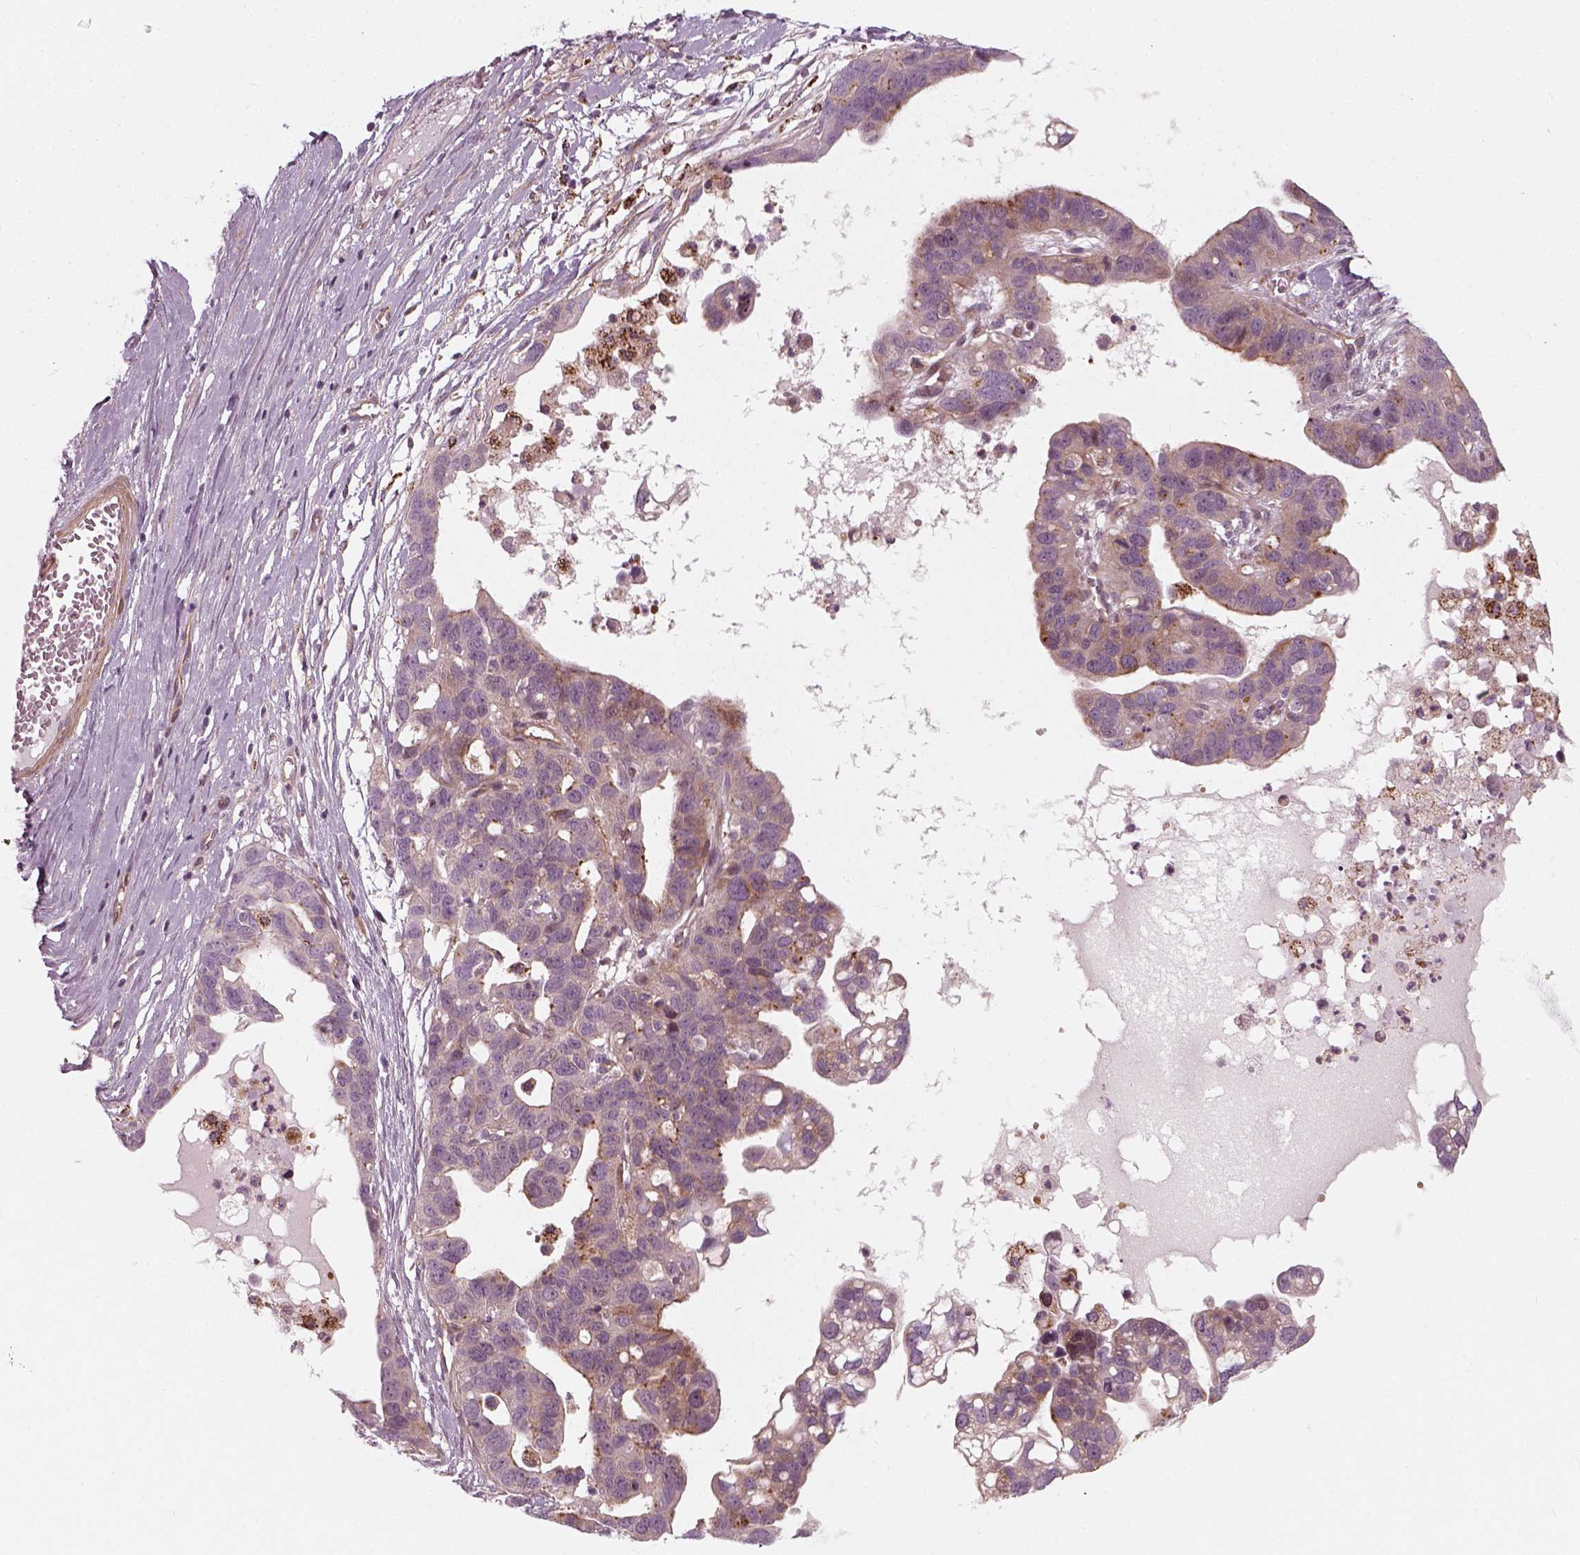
{"staining": {"intensity": "moderate", "quantity": "<25%", "location": "cytoplasmic/membranous"}, "tissue": "ovarian cancer", "cell_type": "Tumor cells", "image_type": "cancer", "snomed": [{"axis": "morphology", "description": "Cystadenocarcinoma, serous, NOS"}, {"axis": "topography", "description": "Ovary"}], "caption": "DAB (3,3'-diaminobenzidine) immunohistochemical staining of ovarian cancer (serous cystadenocarcinoma) displays moderate cytoplasmic/membranous protein staining in approximately <25% of tumor cells. (DAB (3,3'-diaminobenzidine) IHC, brown staining for protein, blue staining for nuclei).", "gene": "DNASE1L1", "patient": {"sex": "female", "age": 69}}